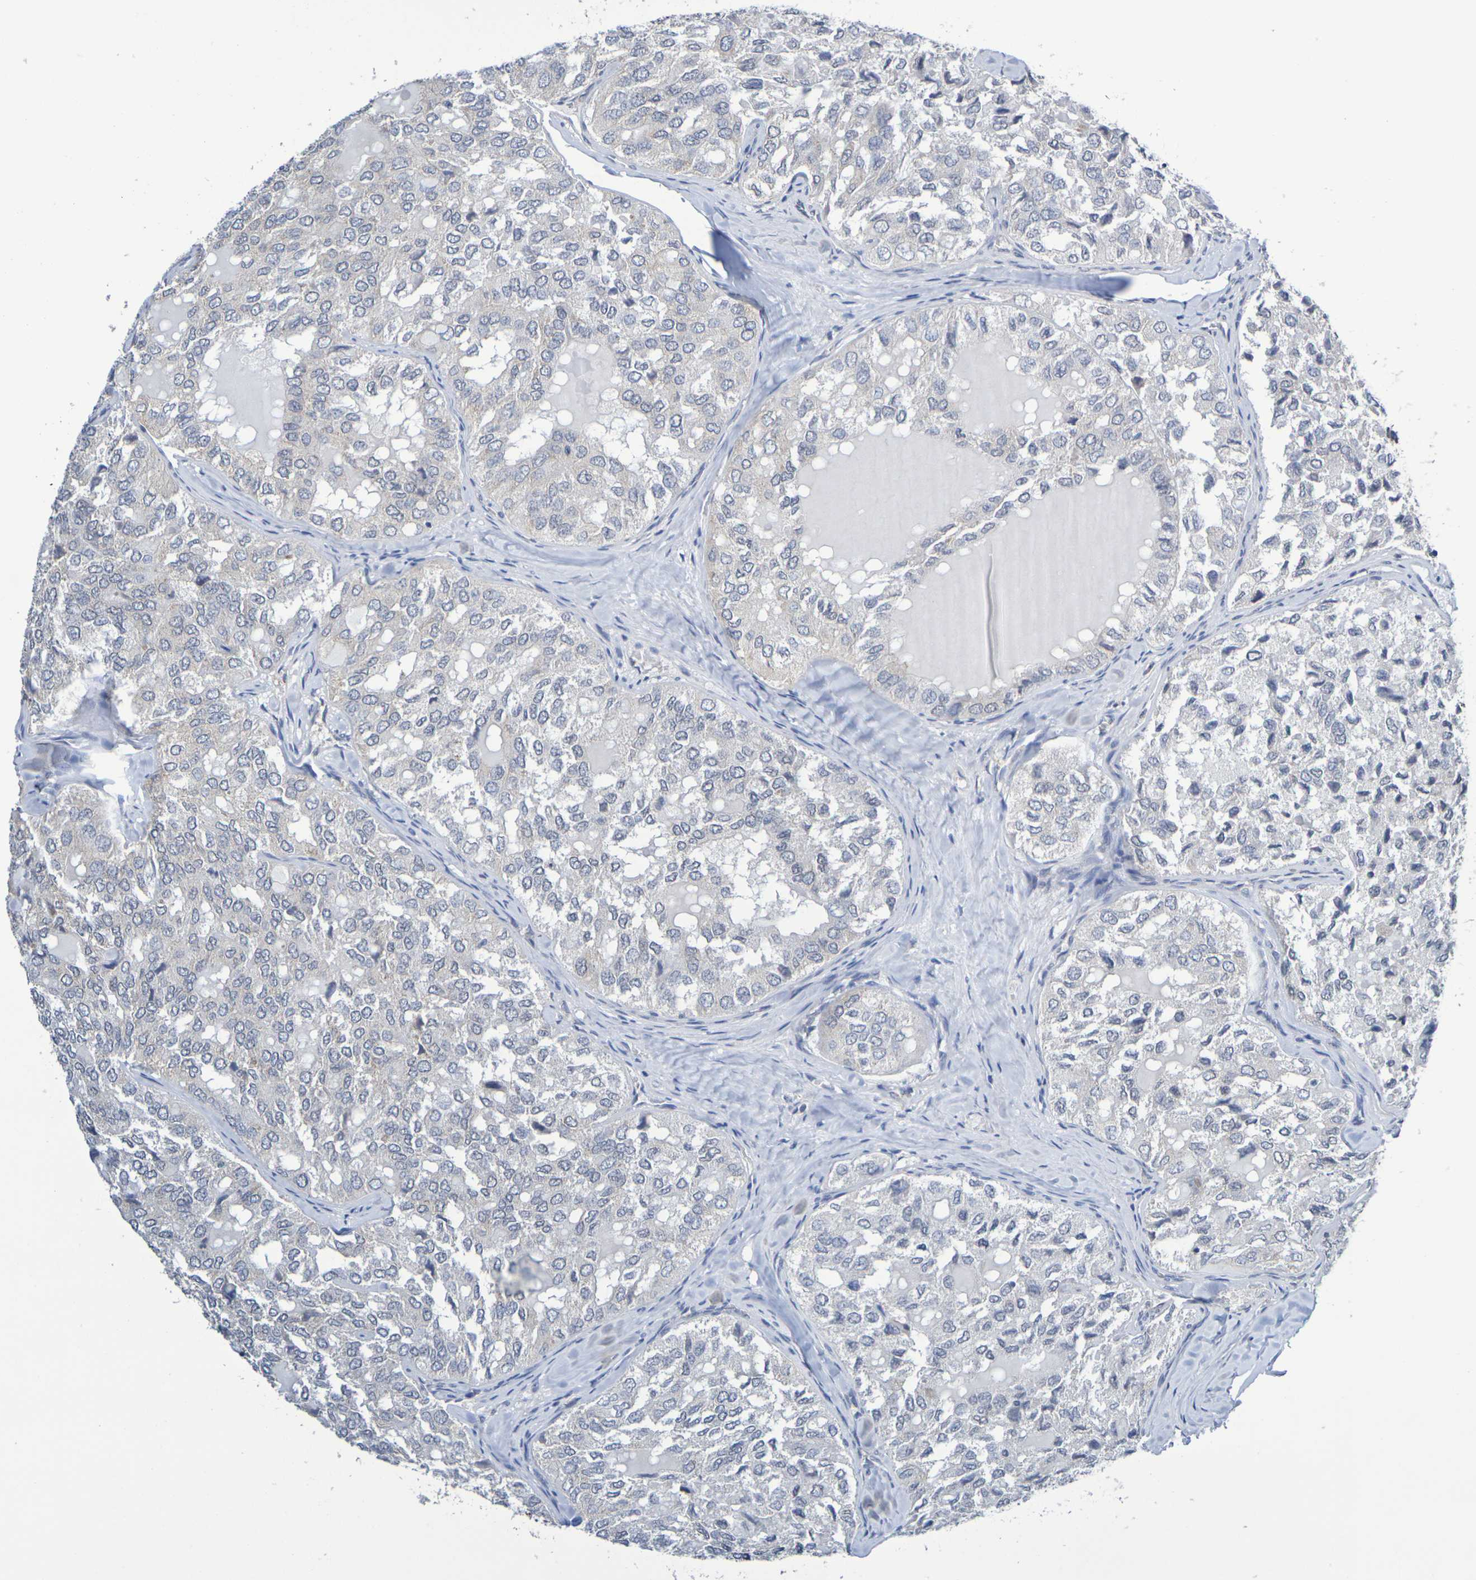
{"staining": {"intensity": "negative", "quantity": "none", "location": "none"}, "tissue": "thyroid cancer", "cell_type": "Tumor cells", "image_type": "cancer", "snomed": [{"axis": "morphology", "description": "Follicular adenoma carcinoma, NOS"}, {"axis": "topography", "description": "Thyroid gland"}], "caption": "Immunohistochemistry (IHC) of thyroid cancer displays no staining in tumor cells.", "gene": "CHRNB1", "patient": {"sex": "male", "age": 75}}